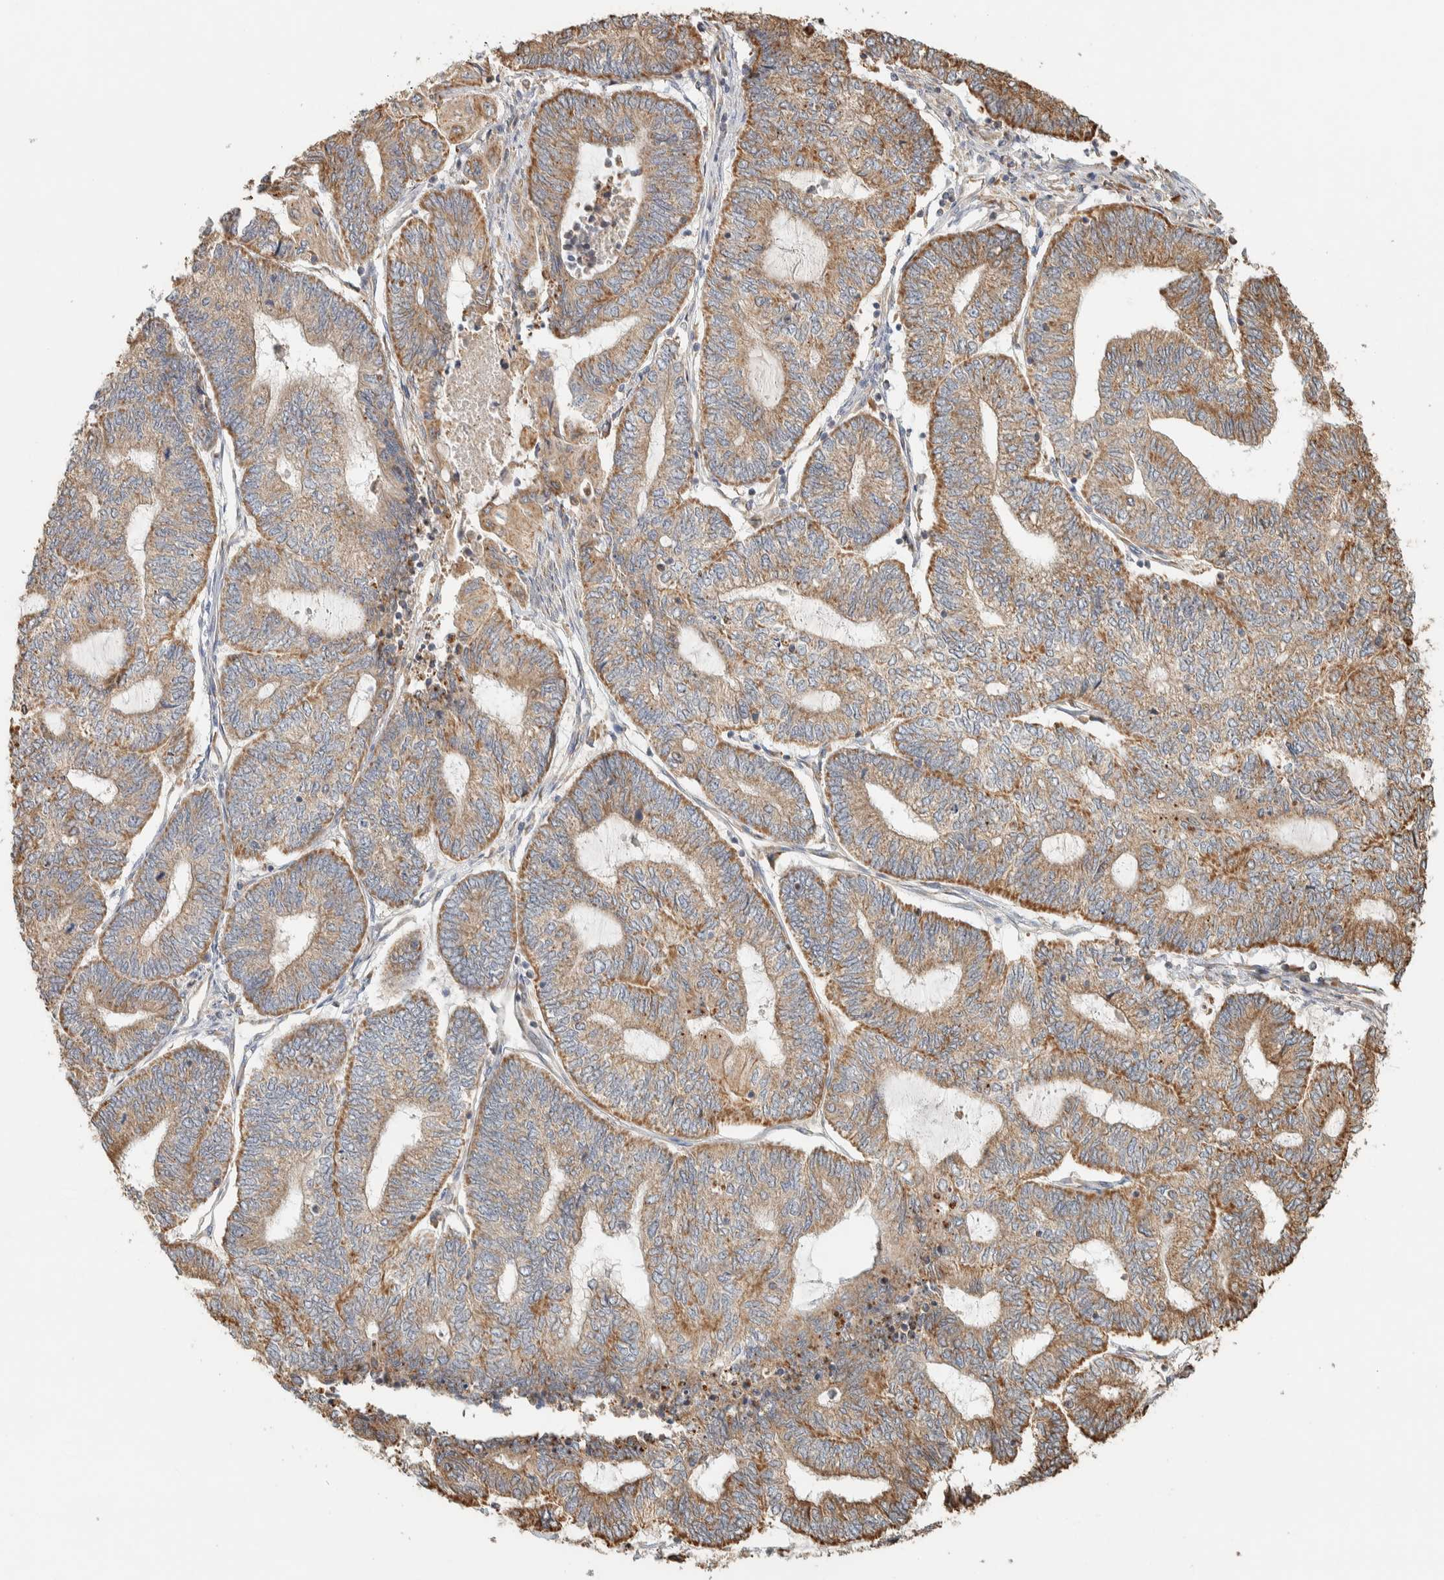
{"staining": {"intensity": "moderate", "quantity": ">75%", "location": "cytoplasmic/membranous"}, "tissue": "endometrial cancer", "cell_type": "Tumor cells", "image_type": "cancer", "snomed": [{"axis": "morphology", "description": "Adenocarcinoma, NOS"}, {"axis": "topography", "description": "Uterus"}, {"axis": "topography", "description": "Endometrium"}], "caption": "Immunohistochemical staining of human endometrial cancer demonstrates moderate cytoplasmic/membranous protein expression in about >75% of tumor cells. The staining is performed using DAB brown chromogen to label protein expression. The nuclei are counter-stained blue using hematoxylin.", "gene": "RAB11FIP1", "patient": {"sex": "female", "age": 70}}